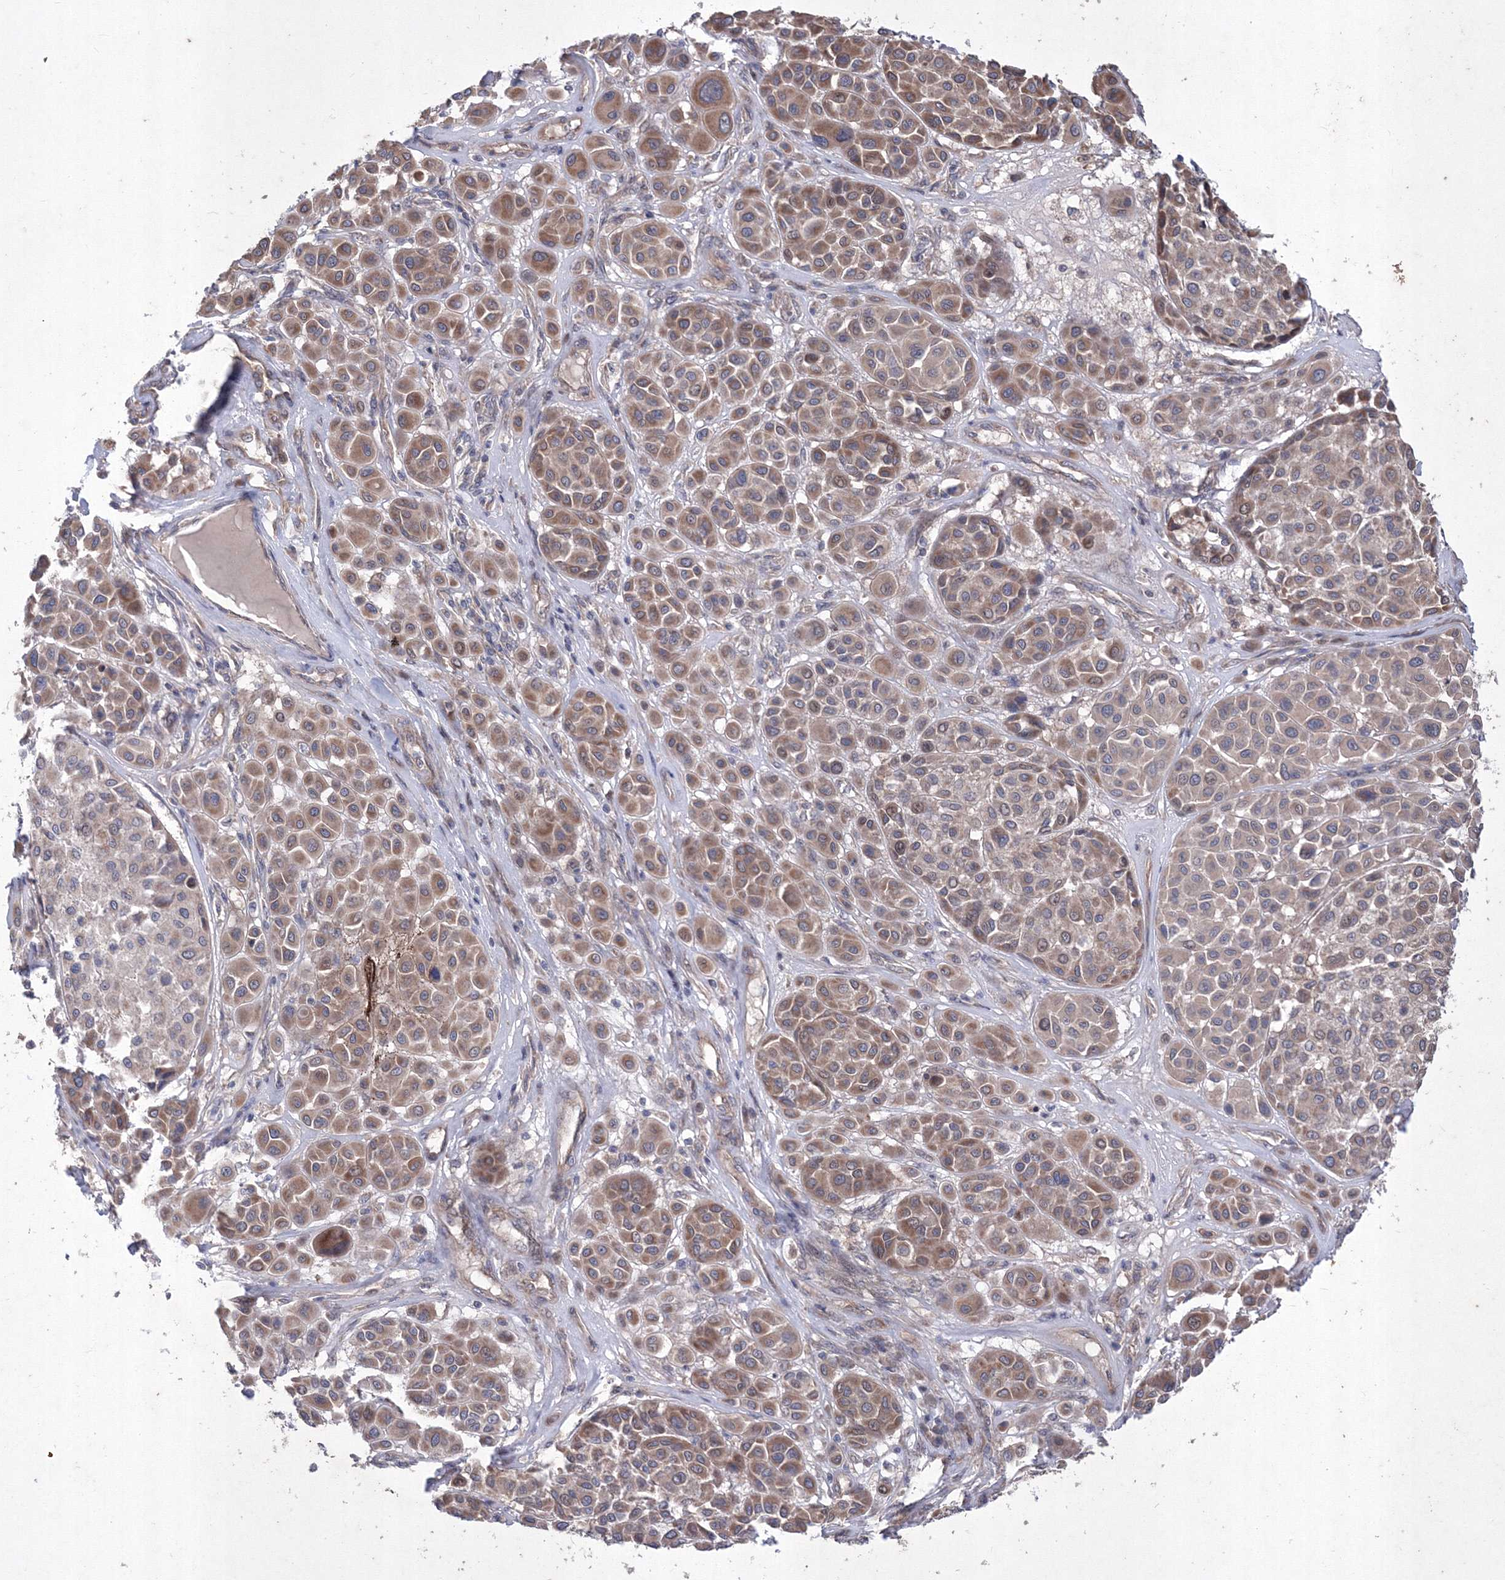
{"staining": {"intensity": "moderate", "quantity": ">75%", "location": "cytoplasmic/membranous"}, "tissue": "melanoma", "cell_type": "Tumor cells", "image_type": "cancer", "snomed": [{"axis": "morphology", "description": "Malignant melanoma, Metastatic site"}, {"axis": "topography", "description": "Soft tissue"}], "caption": "The photomicrograph displays a brown stain indicating the presence of a protein in the cytoplasmic/membranous of tumor cells in melanoma.", "gene": "MTRF1L", "patient": {"sex": "male", "age": 41}}